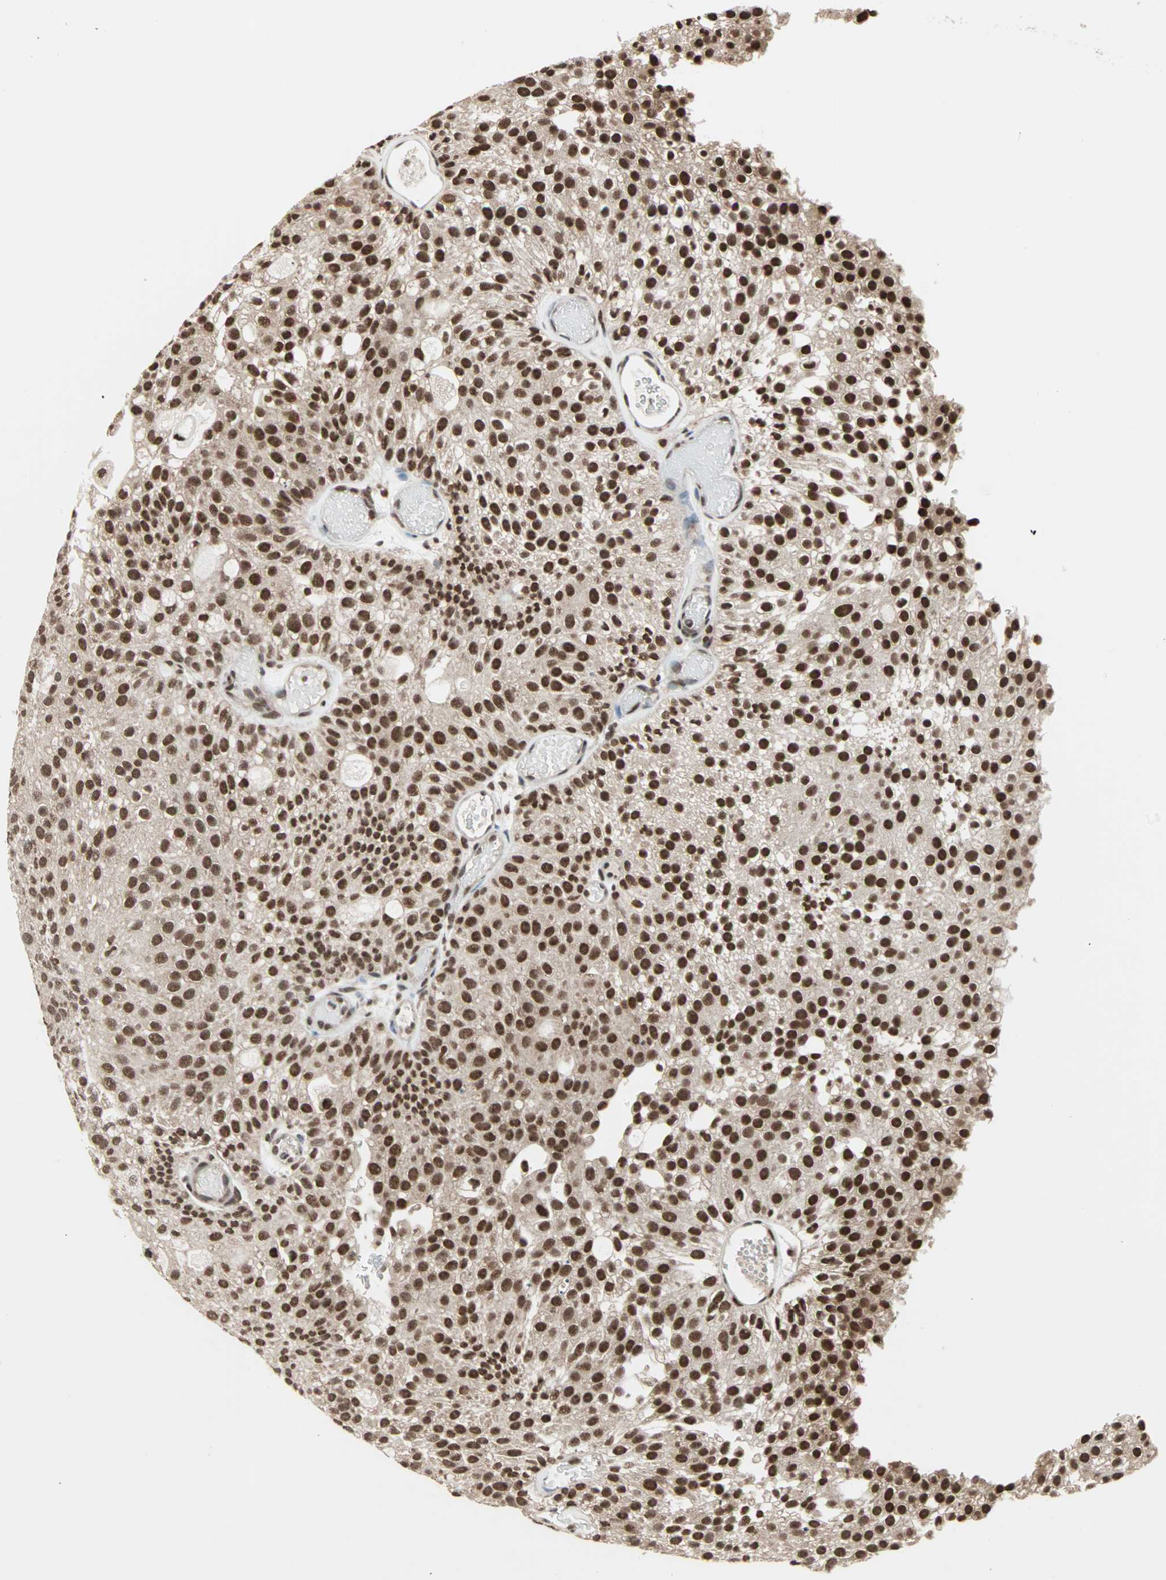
{"staining": {"intensity": "strong", "quantity": ">75%", "location": "nuclear"}, "tissue": "urothelial cancer", "cell_type": "Tumor cells", "image_type": "cancer", "snomed": [{"axis": "morphology", "description": "Urothelial carcinoma, Low grade"}, {"axis": "topography", "description": "Urinary bladder"}], "caption": "Immunohistochemistry (IHC) (DAB (3,3'-diaminobenzidine)) staining of urothelial carcinoma (low-grade) shows strong nuclear protein positivity in approximately >75% of tumor cells. (DAB (3,3'-diaminobenzidine) IHC with brightfield microscopy, high magnification).", "gene": "DAZAP1", "patient": {"sex": "male", "age": 78}}